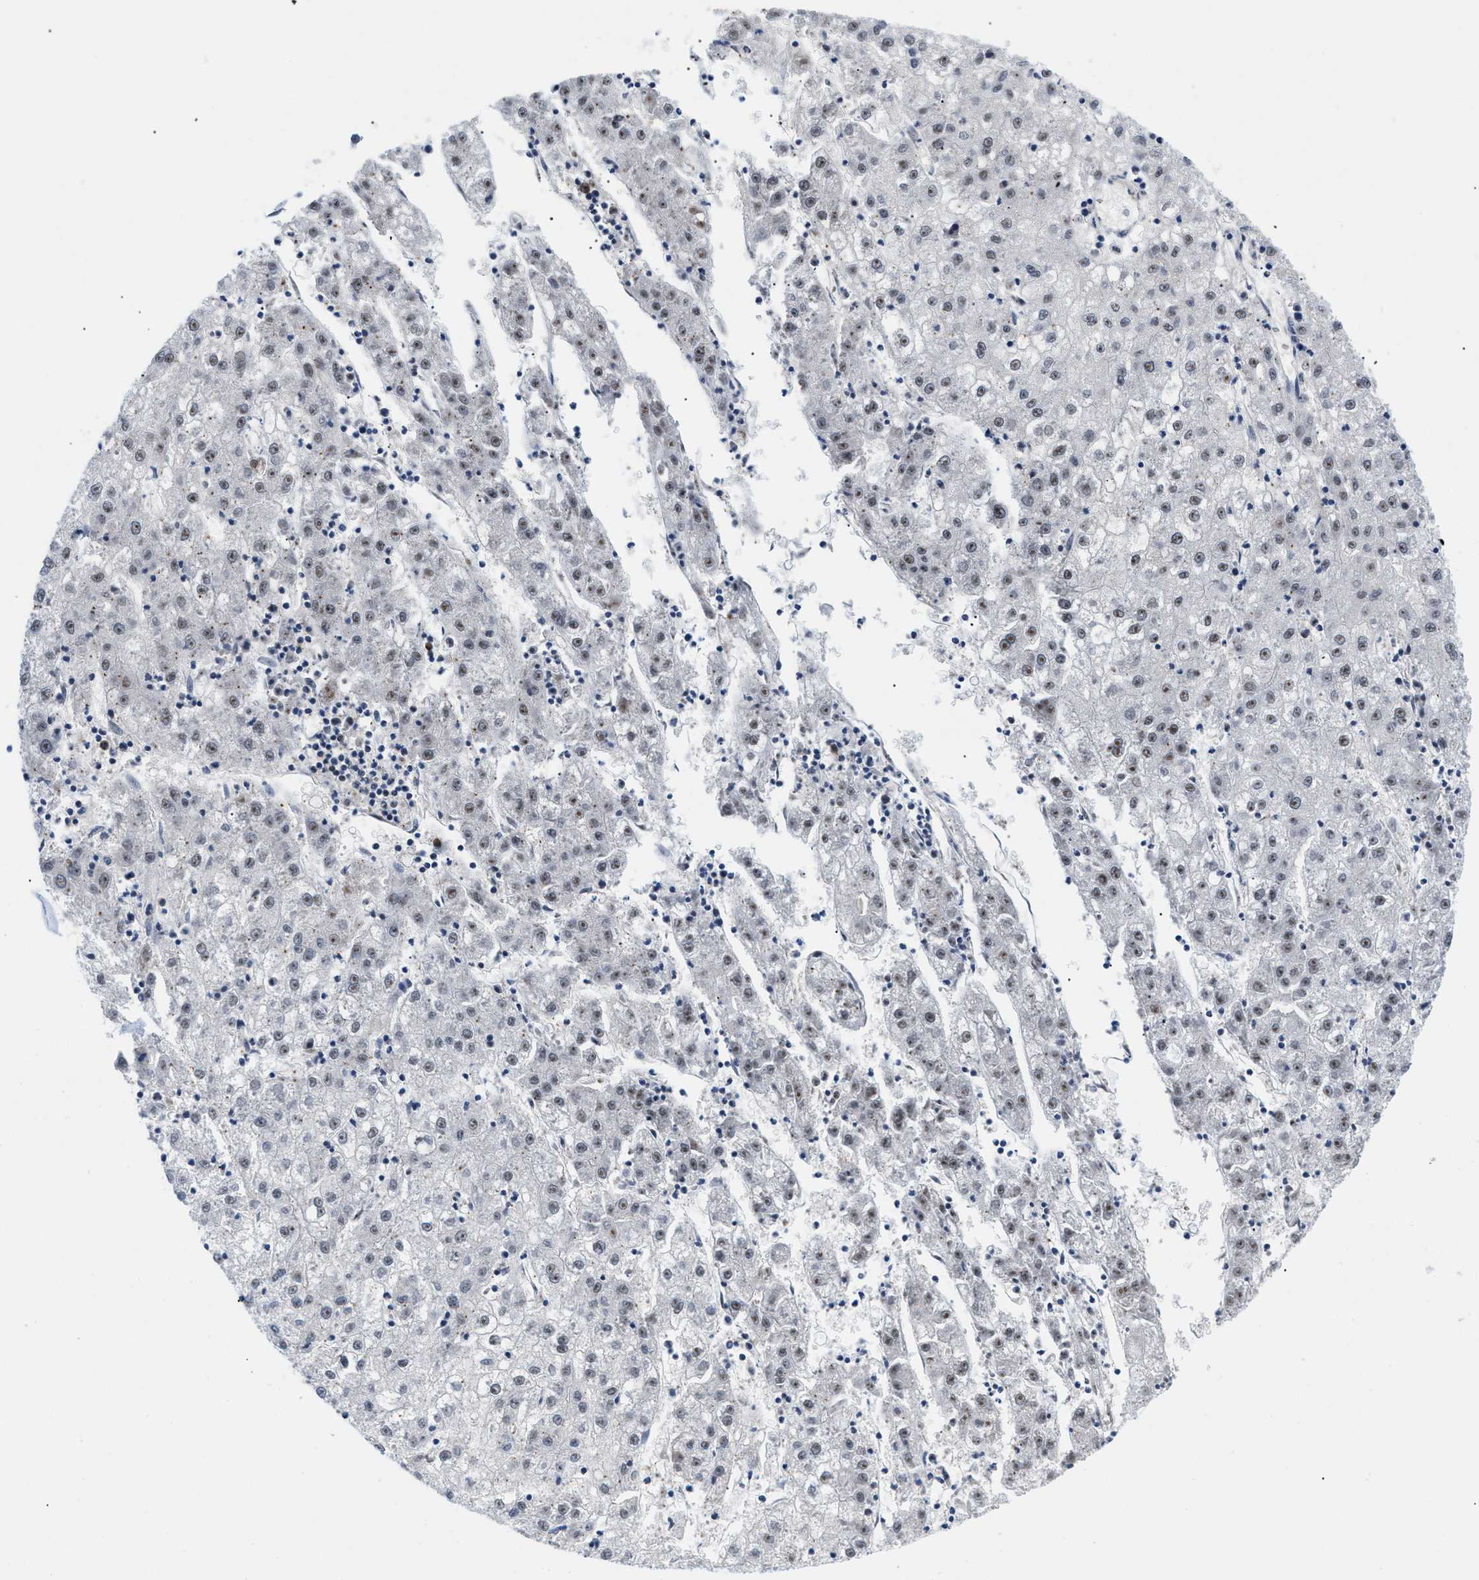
{"staining": {"intensity": "weak", "quantity": "25%-75%", "location": "nuclear"}, "tissue": "liver cancer", "cell_type": "Tumor cells", "image_type": "cancer", "snomed": [{"axis": "morphology", "description": "Carcinoma, Hepatocellular, NOS"}, {"axis": "topography", "description": "Liver"}], "caption": "Hepatocellular carcinoma (liver) tissue reveals weak nuclear staining in approximately 25%-75% of tumor cells, visualized by immunohistochemistry.", "gene": "PITHD1", "patient": {"sex": "male", "age": 72}}